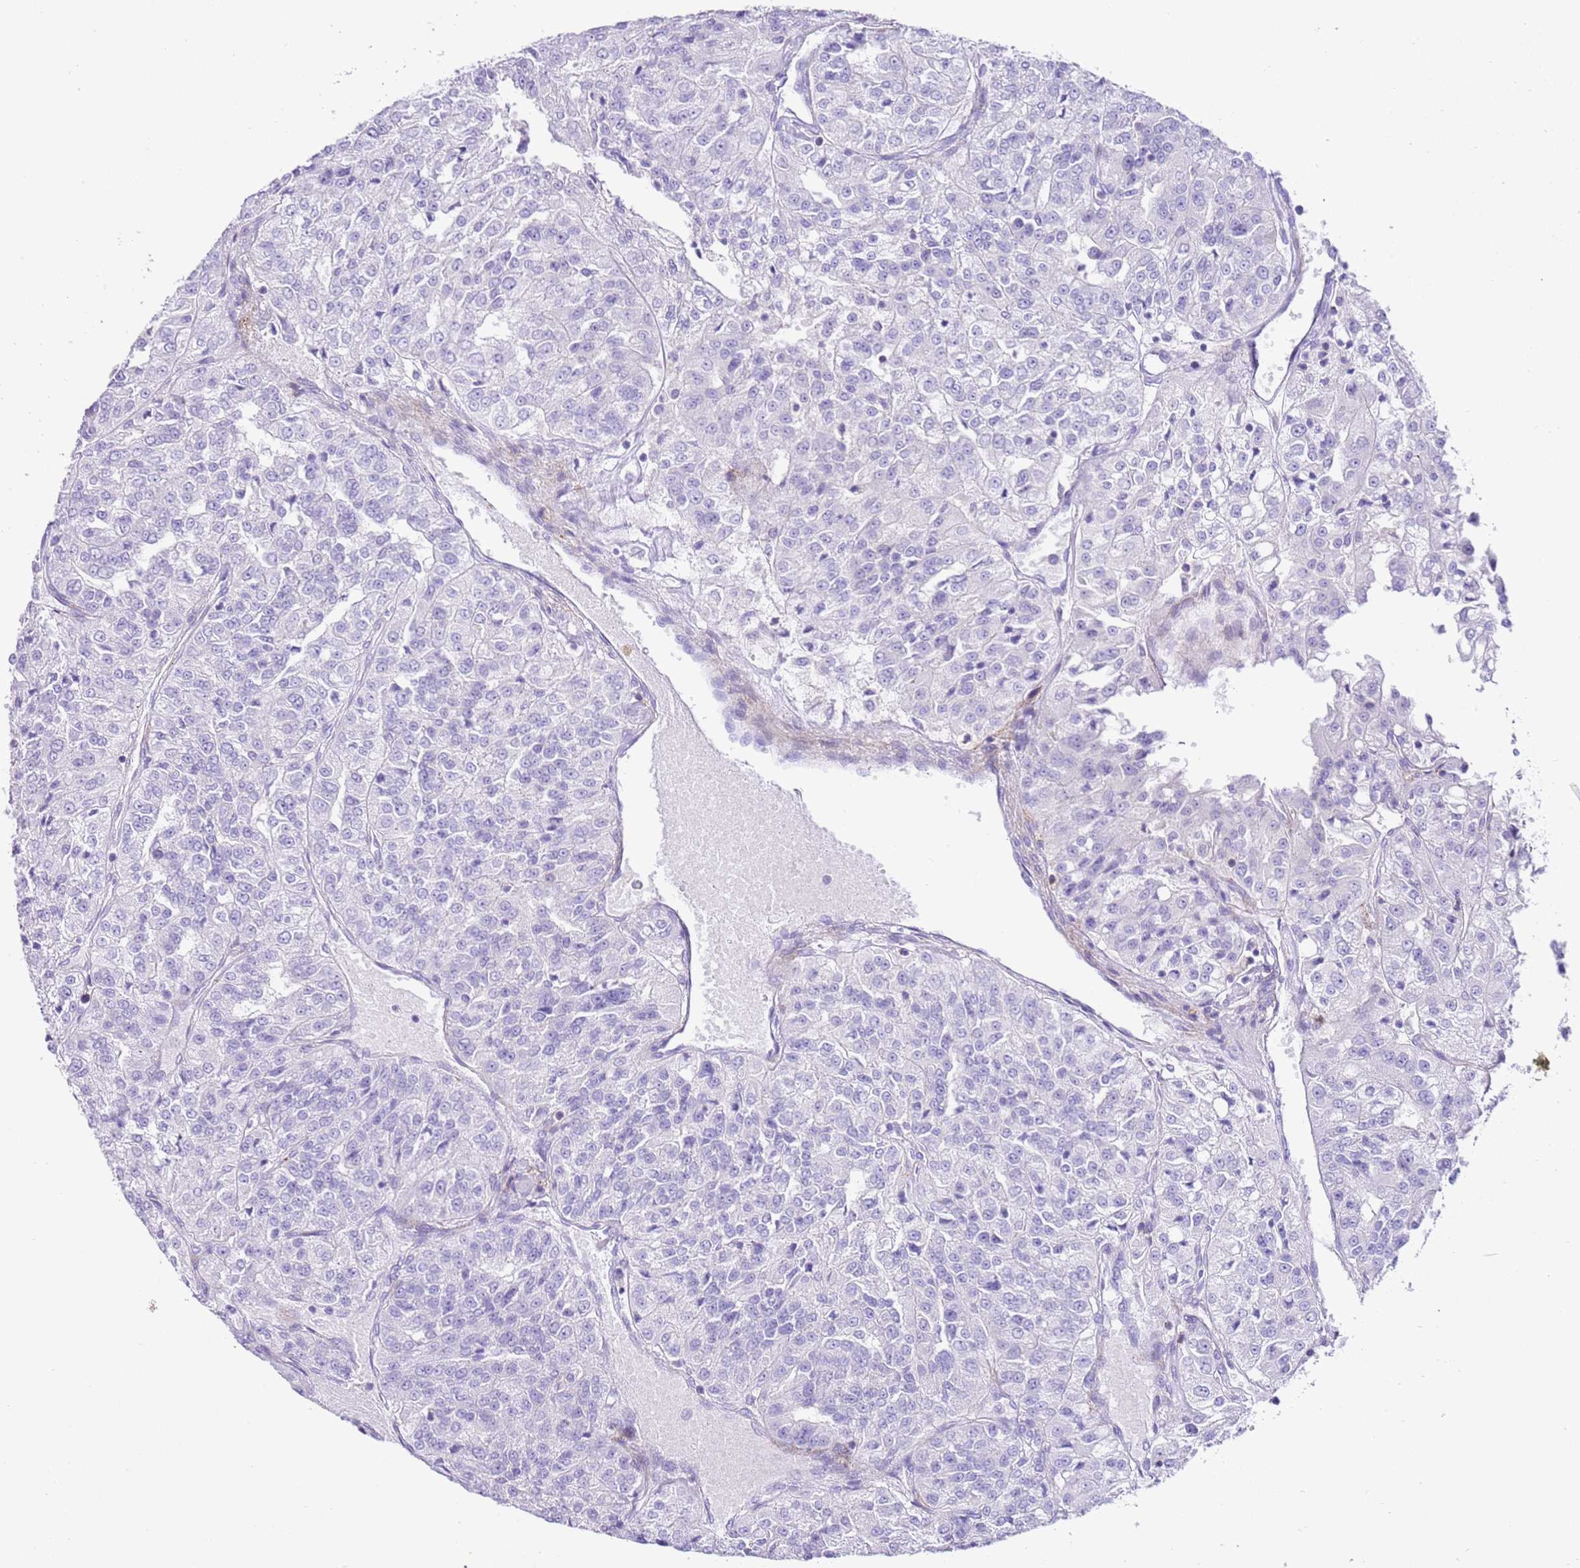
{"staining": {"intensity": "negative", "quantity": "none", "location": "none"}, "tissue": "renal cancer", "cell_type": "Tumor cells", "image_type": "cancer", "snomed": [{"axis": "morphology", "description": "Adenocarcinoma, NOS"}, {"axis": "topography", "description": "Kidney"}], "caption": "High magnification brightfield microscopy of renal cancer (adenocarcinoma) stained with DAB (3,3'-diaminobenzidine) (brown) and counterstained with hematoxylin (blue): tumor cells show no significant positivity. The staining is performed using DAB brown chromogen with nuclei counter-stained in using hematoxylin.", "gene": "ALDH3A1", "patient": {"sex": "female", "age": 63}}